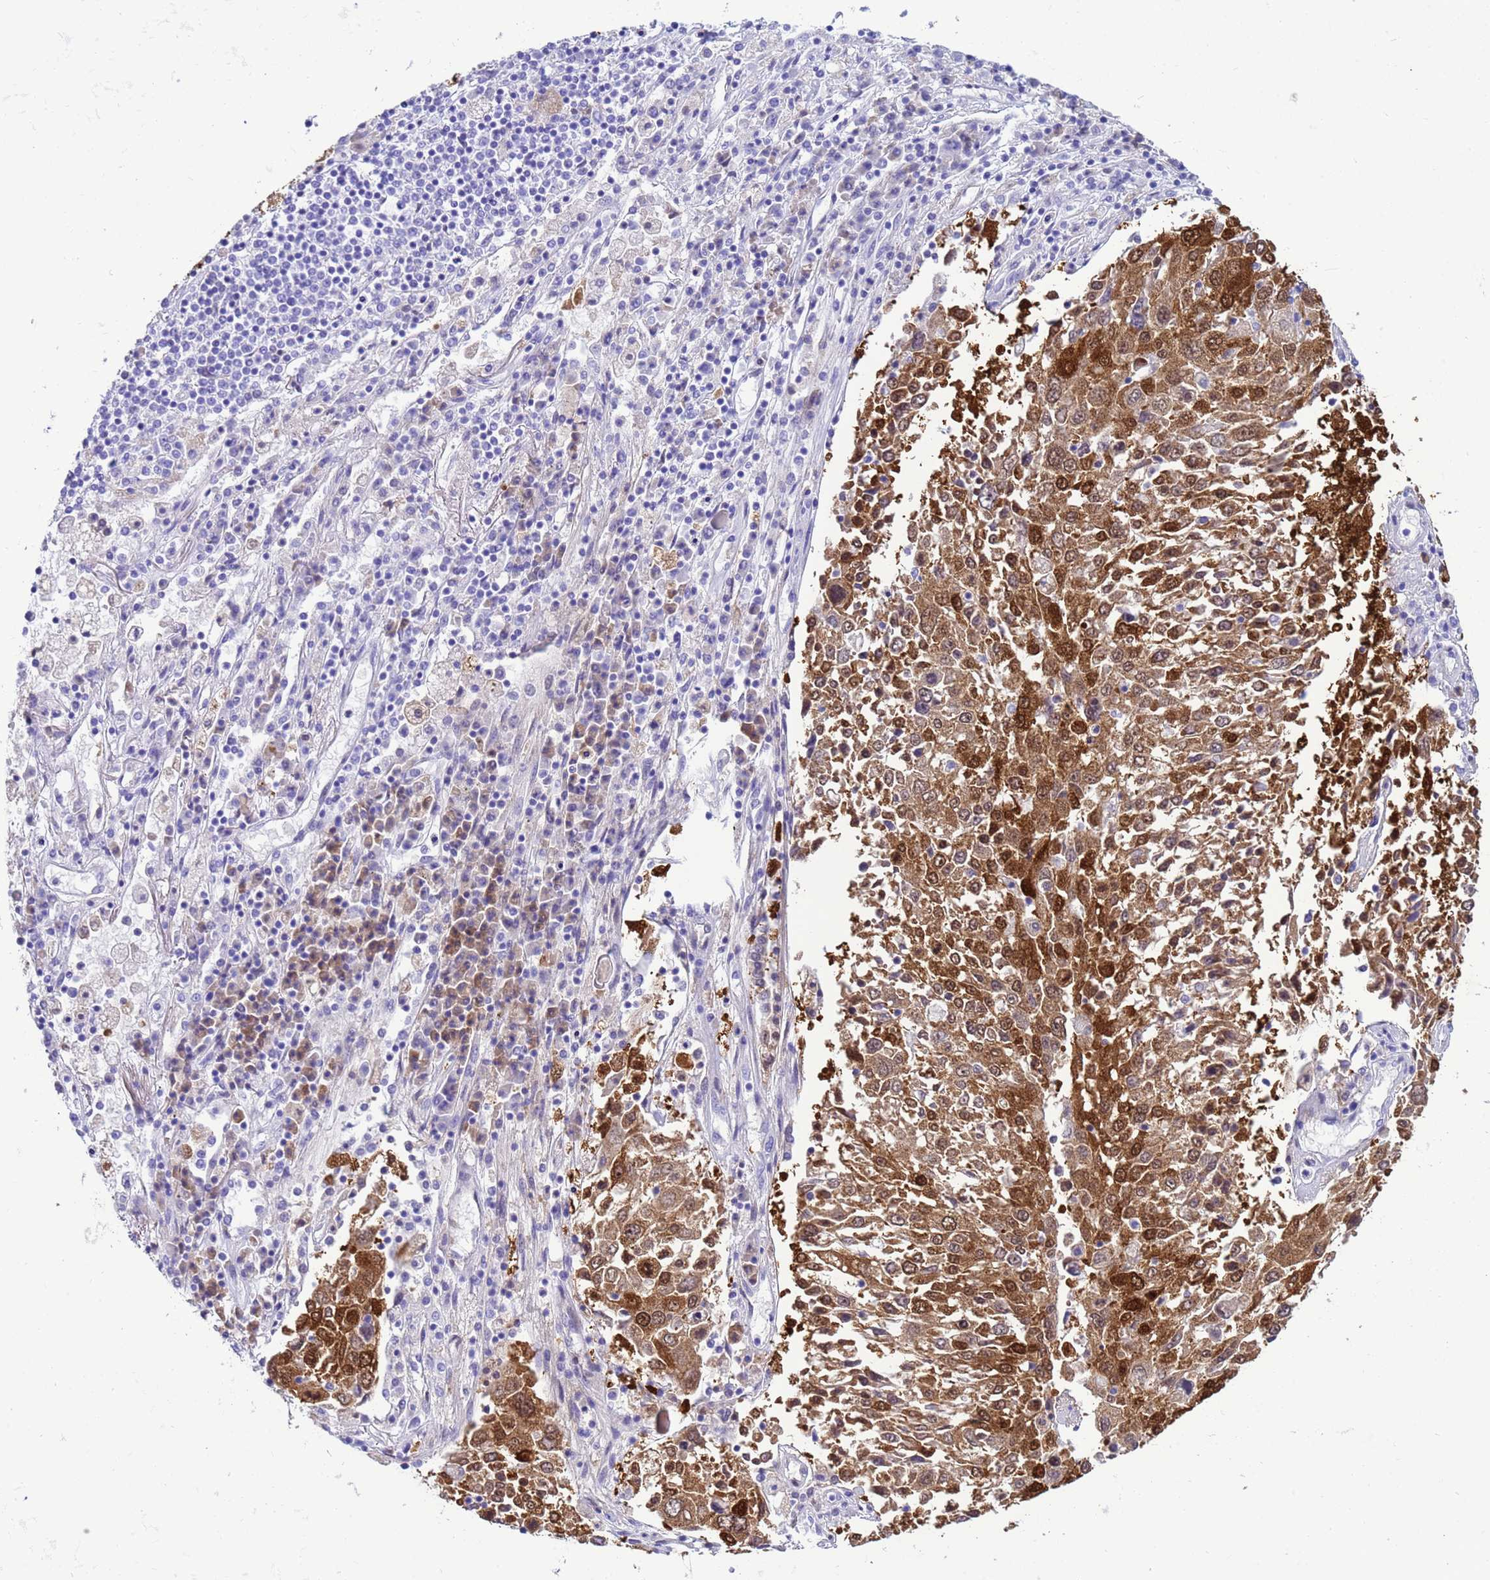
{"staining": {"intensity": "moderate", "quantity": ">75%", "location": "cytoplasmic/membranous,nuclear"}, "tissue": "lung cancer", "cell_type": "Tumor cells", "image_type": "cancer", "snomed": [{"axis": "morphology", "description": "Squamous cell carcinoma, NOS"}, {"axis": "topography", "description": "Lung"}], "caption": "The photomicrograph demonstrates staining of squamous cell carcinoma (lung), revealing moderate cytoplasmic/membranous and nuclear protein staining (brown color) within tumor cells.", "gene": "AKR1C2", "patient": {"sex": "male", "age": 65}}